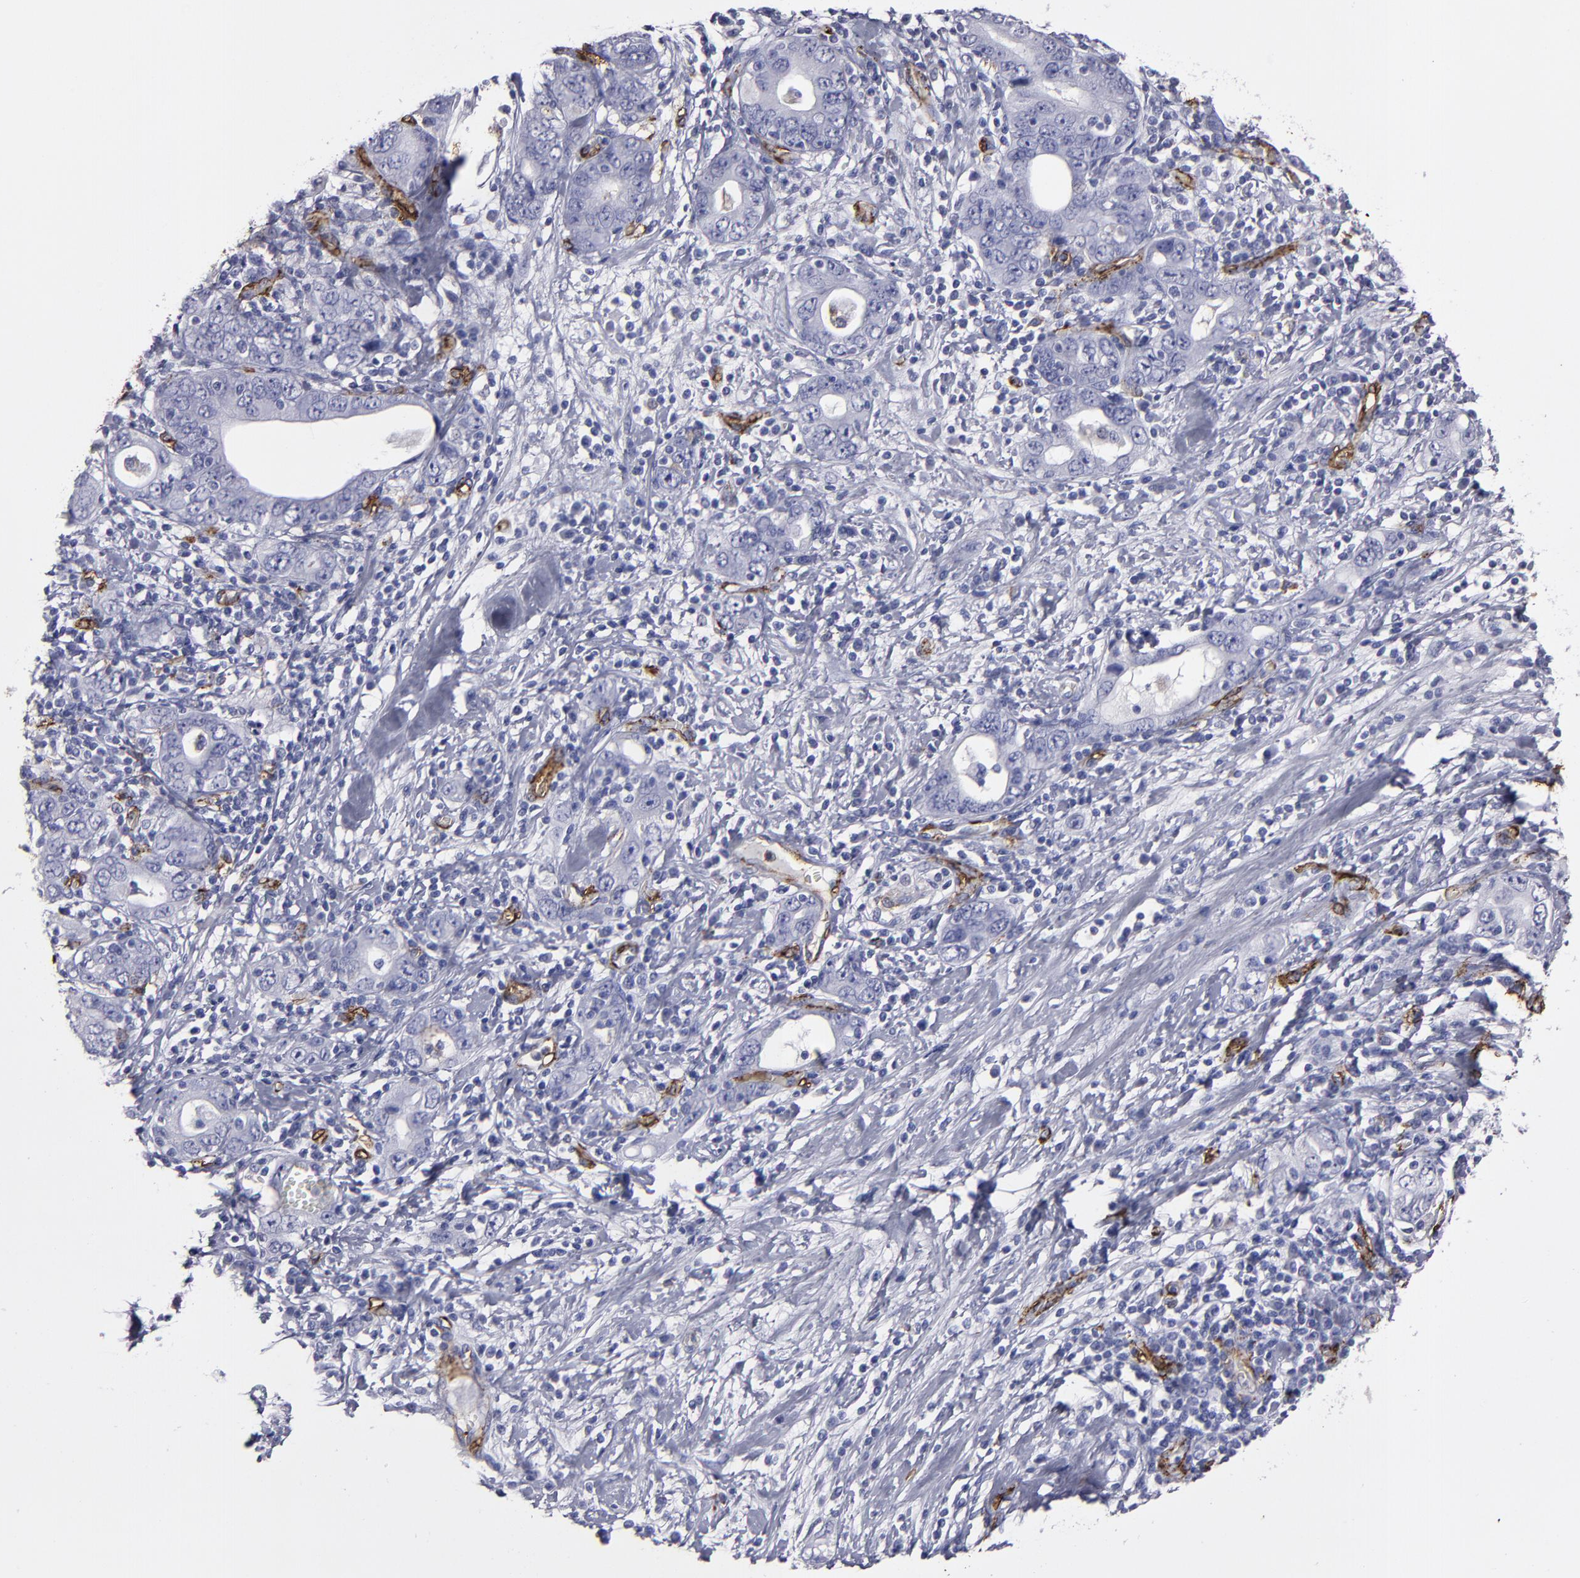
{"staining": {"intensity": "negative", "quantity": "none", "location": "none"}, "tissue": "stomach cancer", "cell_type": "Tumor cells", "image_type": "cancer", "snomed": [{"axis": "morphology", "description": "Adenocarcinoma, NOS"}, {"axis": "topography", "description": "Stomach, lower"}], "caption": "Immunohistochemistry micrograph of neoplastic tissue: stomach cancer stained with DAB (3,3'-diaminobenzidine) demonstrates no significant protein expression in tumor cells.", "gene": "CD36", "patient": {"sex": "female", "age": 93}}